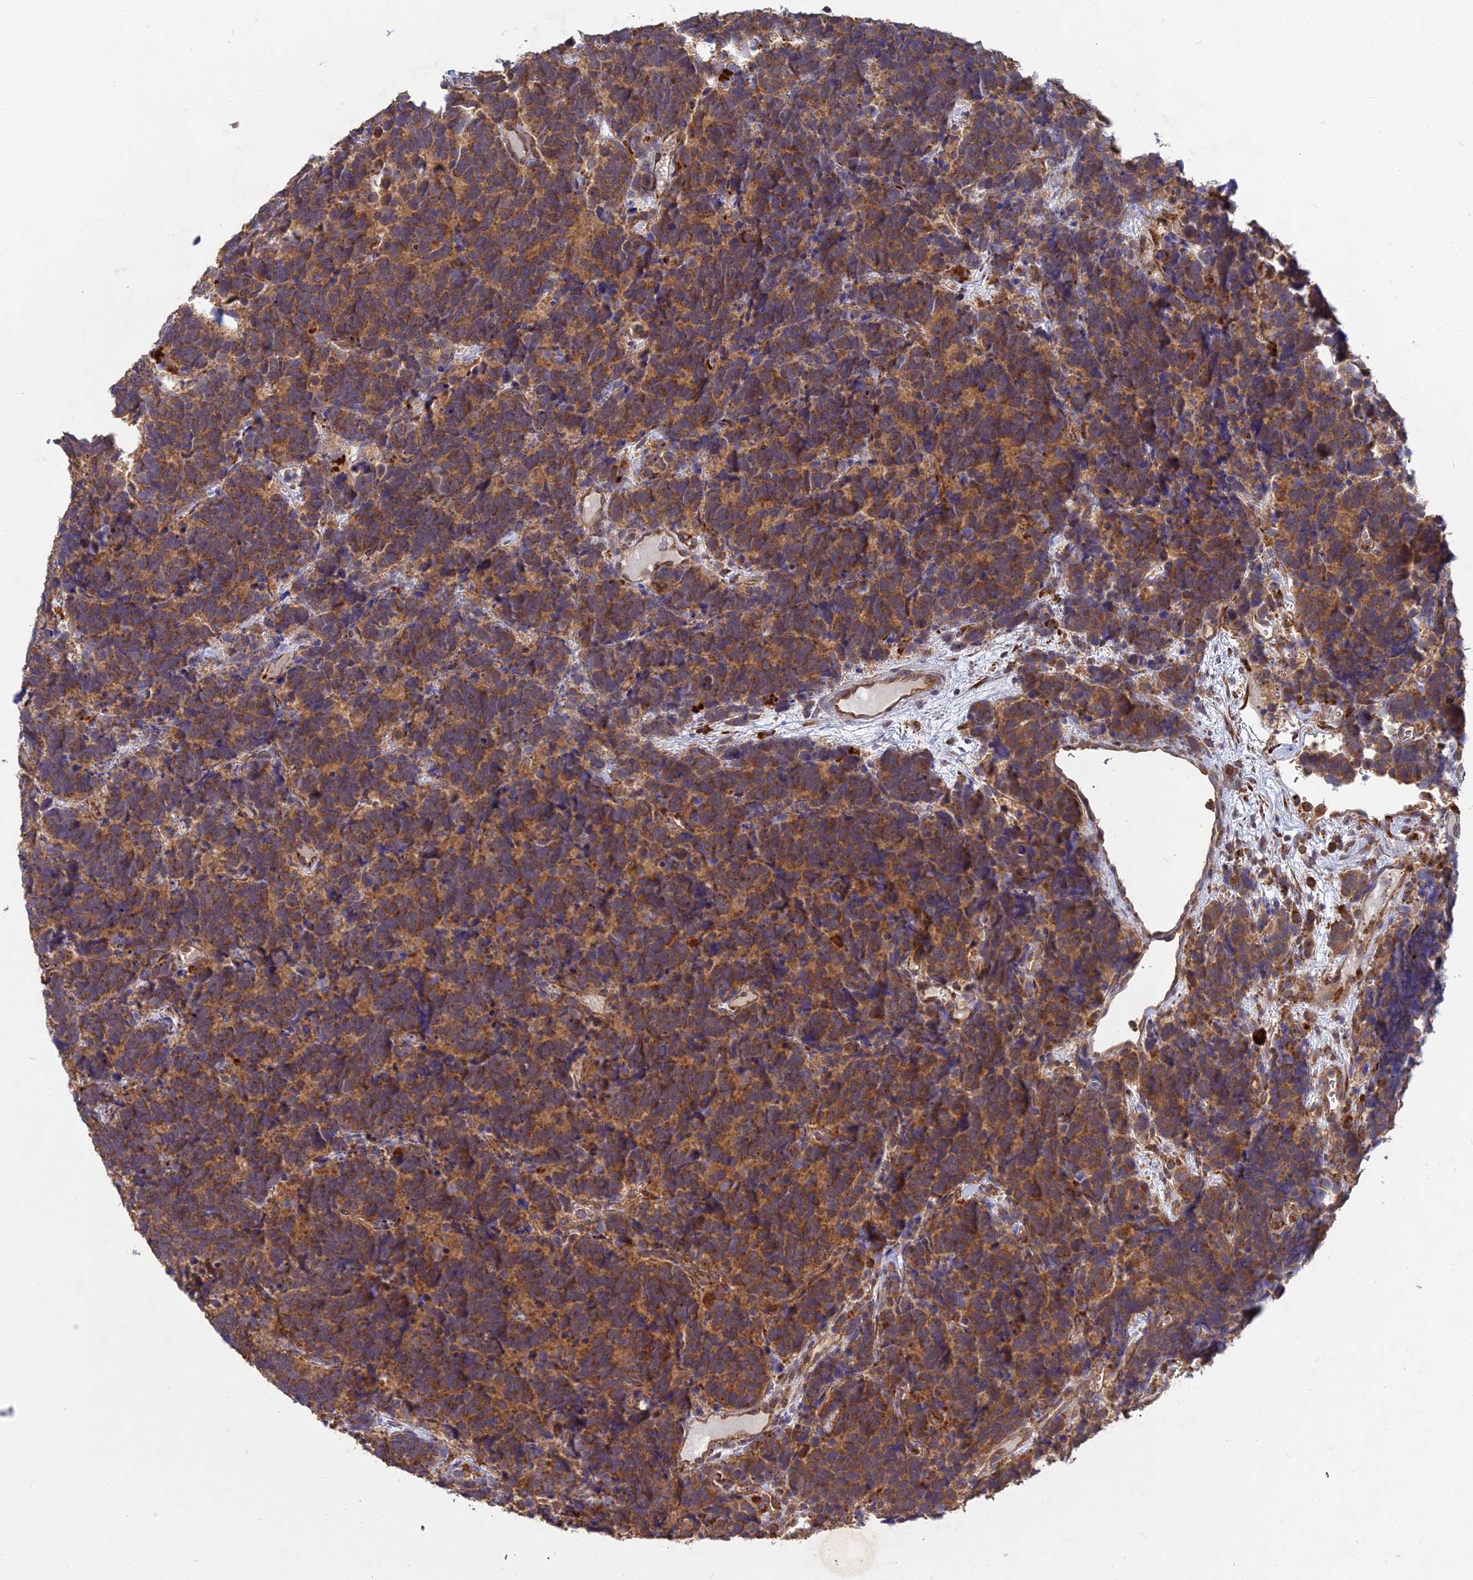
{"staining": {"intensity": "moderate", "quantity": ">75%", "location": "cytoplasmic/membranous"}, "tissue": "carcinoid", "cell_type": "Tumor cells", "image_type": "cancer", "snomed": [{"axis": "morphology", "description": "Carcinoma, NOS"}, {"axis": "morphology", "description": "Carcinoid, malignant, NOS"}, {"axis": "topography", "description": "Urinary bladder"}], "caption": "Carcinoid tissue demonstrates moderate cytoplasmic/membranous positivity in approximately >75% of tumor cells, visualized by immunohistochemistry.", "gene": "NXNL2", "patient": {"sex": "male", "age": 57}}